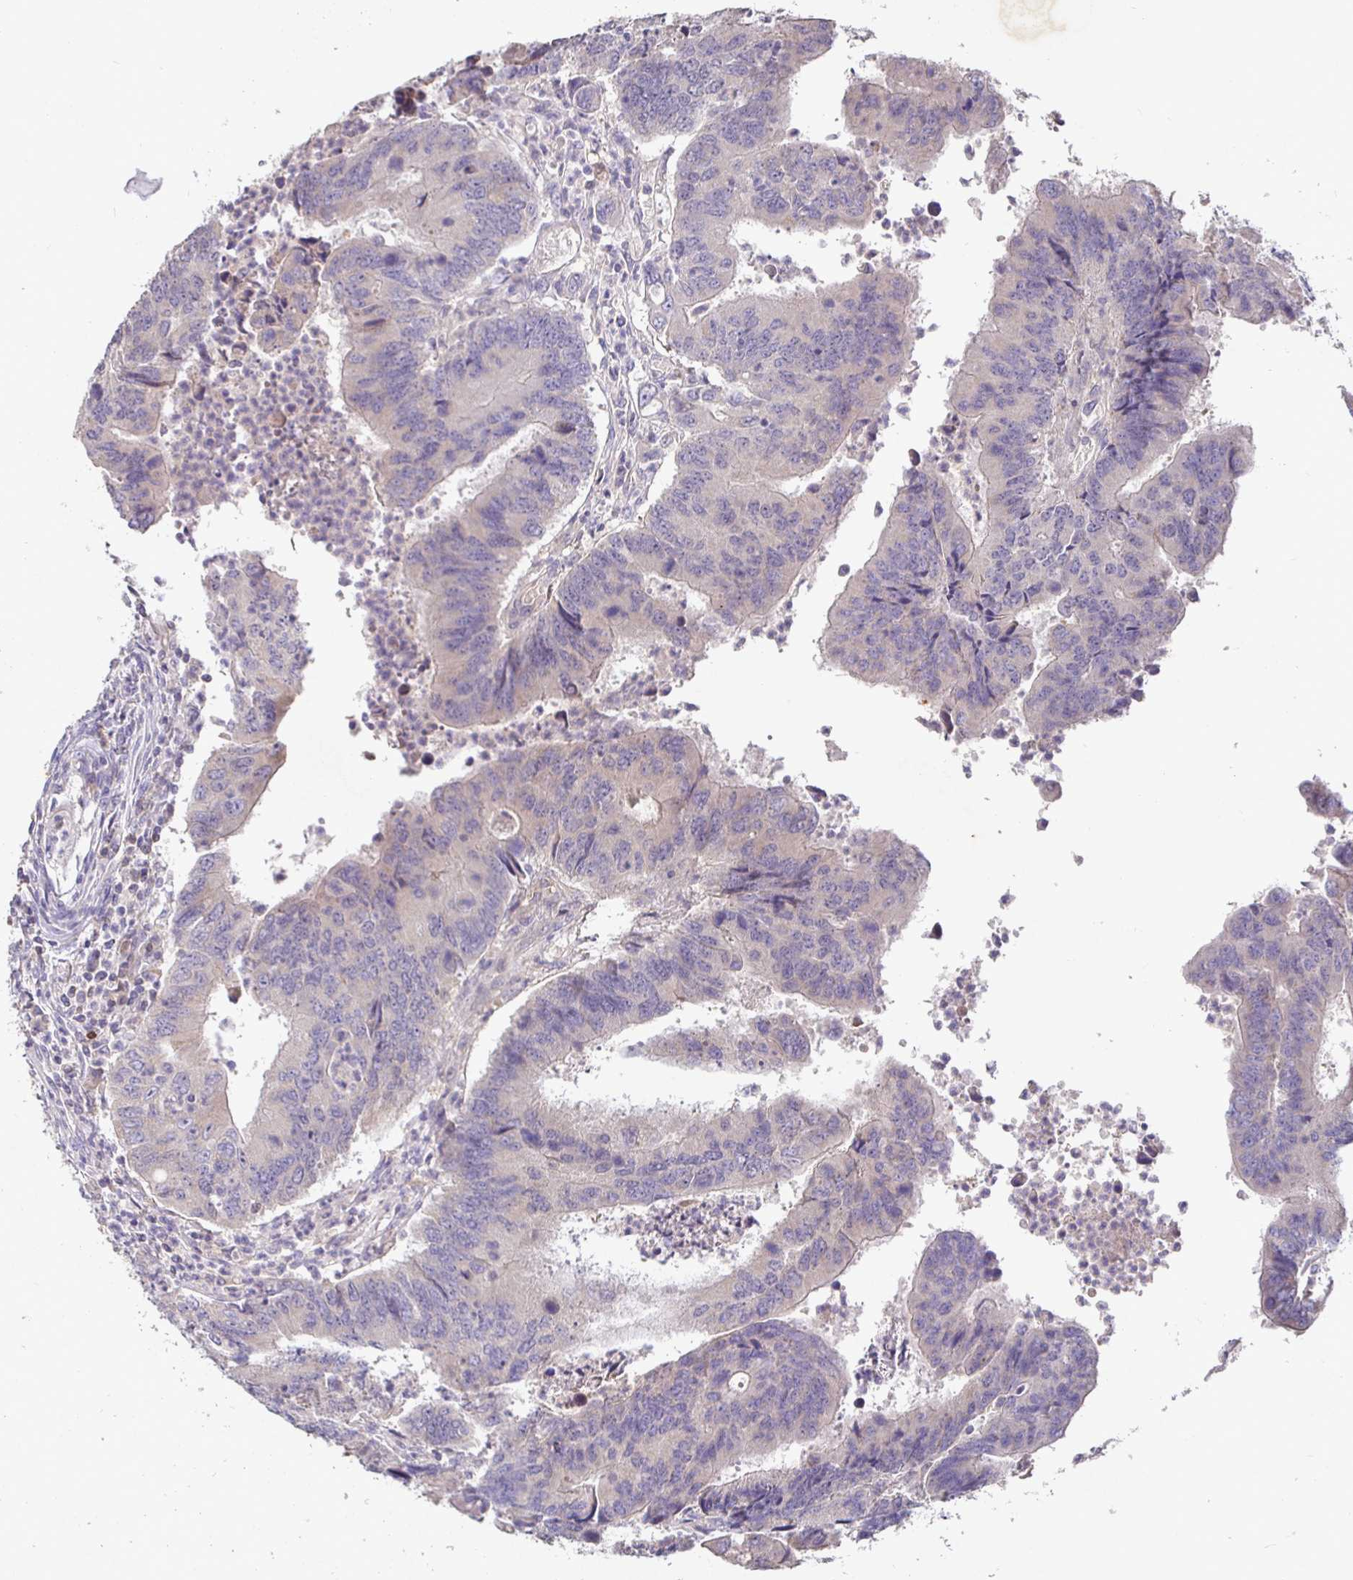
{"staining": {"intensity": "negative", "quantity": "none", "location": "none"}, "tissue": "colorectal cancer", "cell_type": "Tumor cells", "image_type": "cancer", "snomed": [{"axis": "morphology", "description": "Adenocarcinoma, NOS"}, {"axis": "topography", "description": "Colon"}], "caption": "Immunohistochemistry of colorectal adenocarcinoma exhibits no staining in tumor cells.", "gene": "SHISA4", "patient": {"sex": "female", "age": 67}}